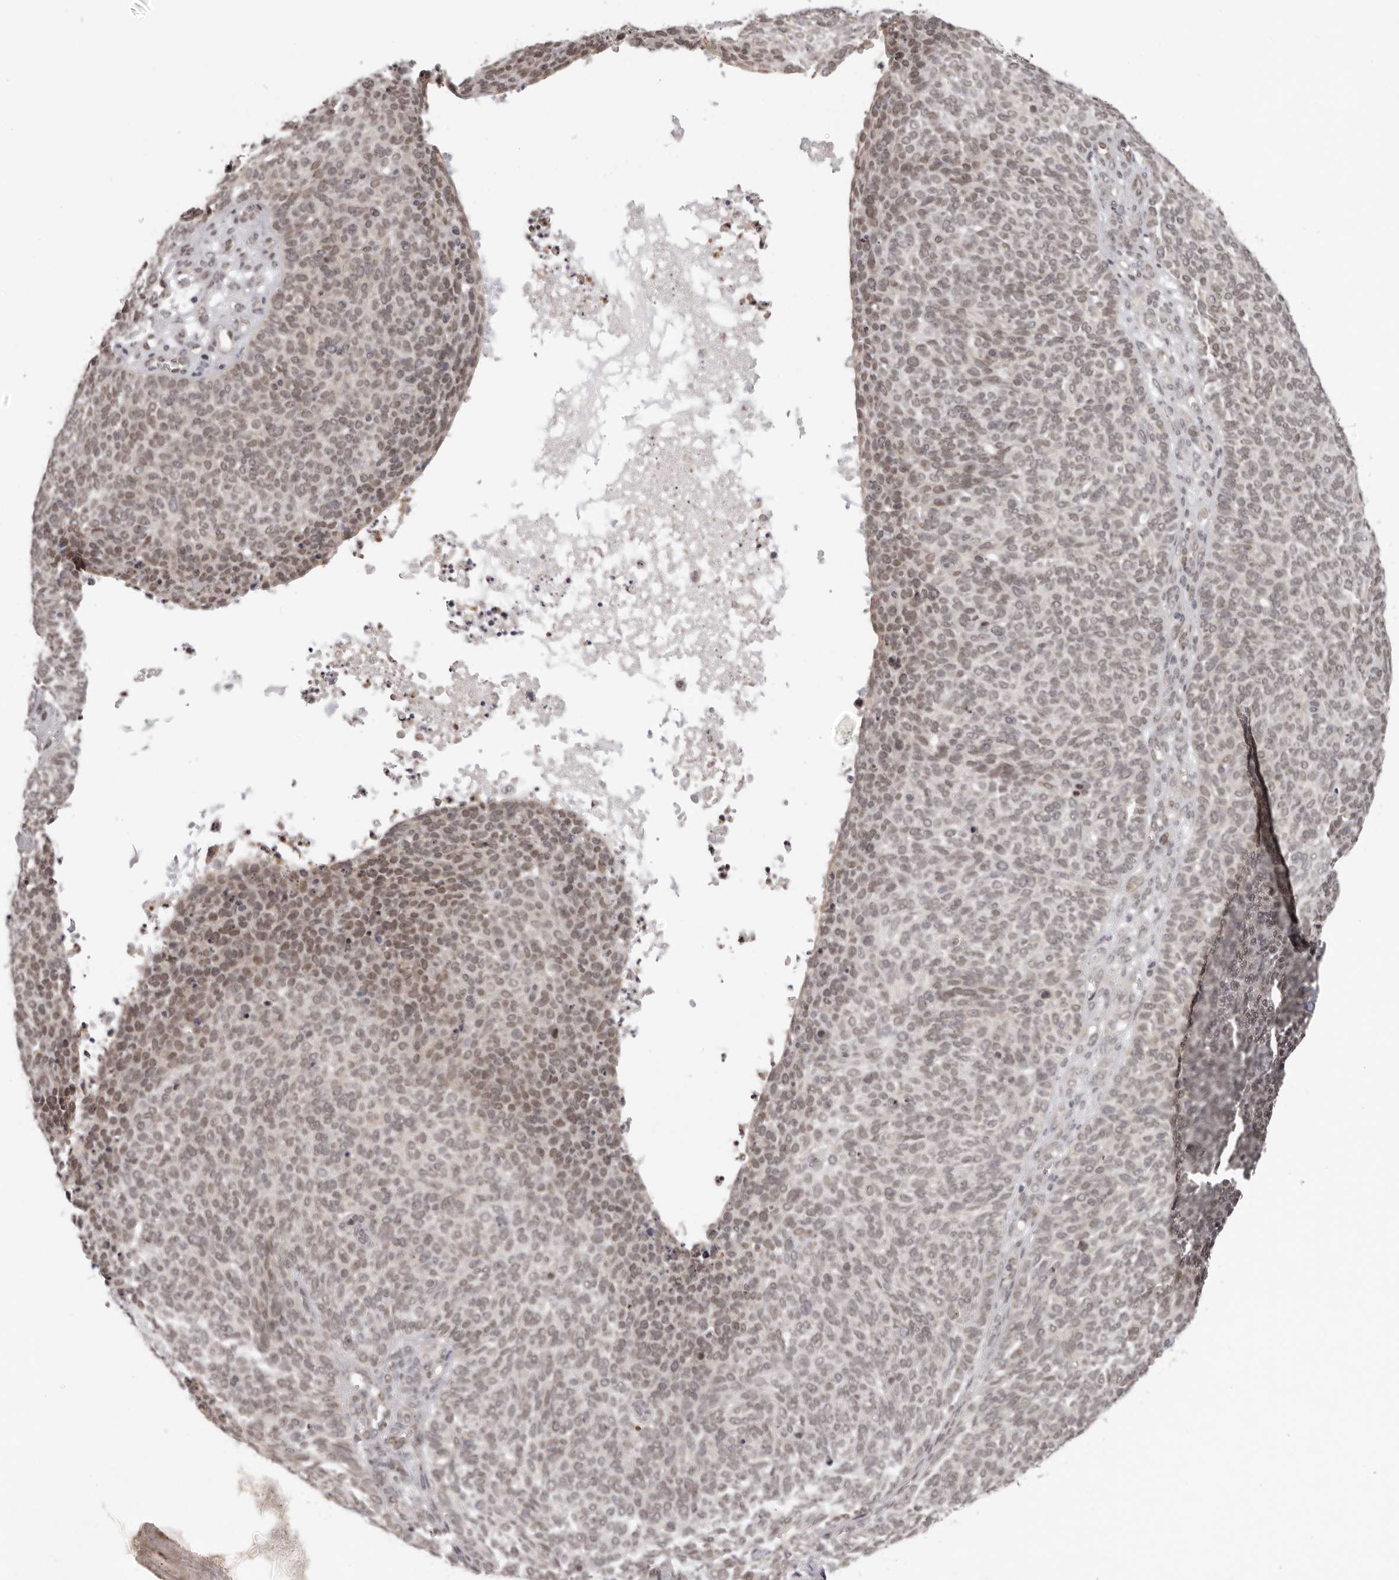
{"staining": {"intensity": "moderate", "quantity": ">75%", "location": "nuclear"}, "tissue": "skin cancer", "cell_type": "Tumor cells", "image_type": "cancer", "snomed": [{"axis": "morphology", "description": "Squamous cell carcinoma, NOS"}, {"axis": "topography", "description": "Skin"}], "caption": "Tumor cells display moderate nuclear expression in approximately >75% of cells in squamous cell carcinoma (skin).", "gene": "RNF2", "patient": {"sex": "female", "age": 90}}